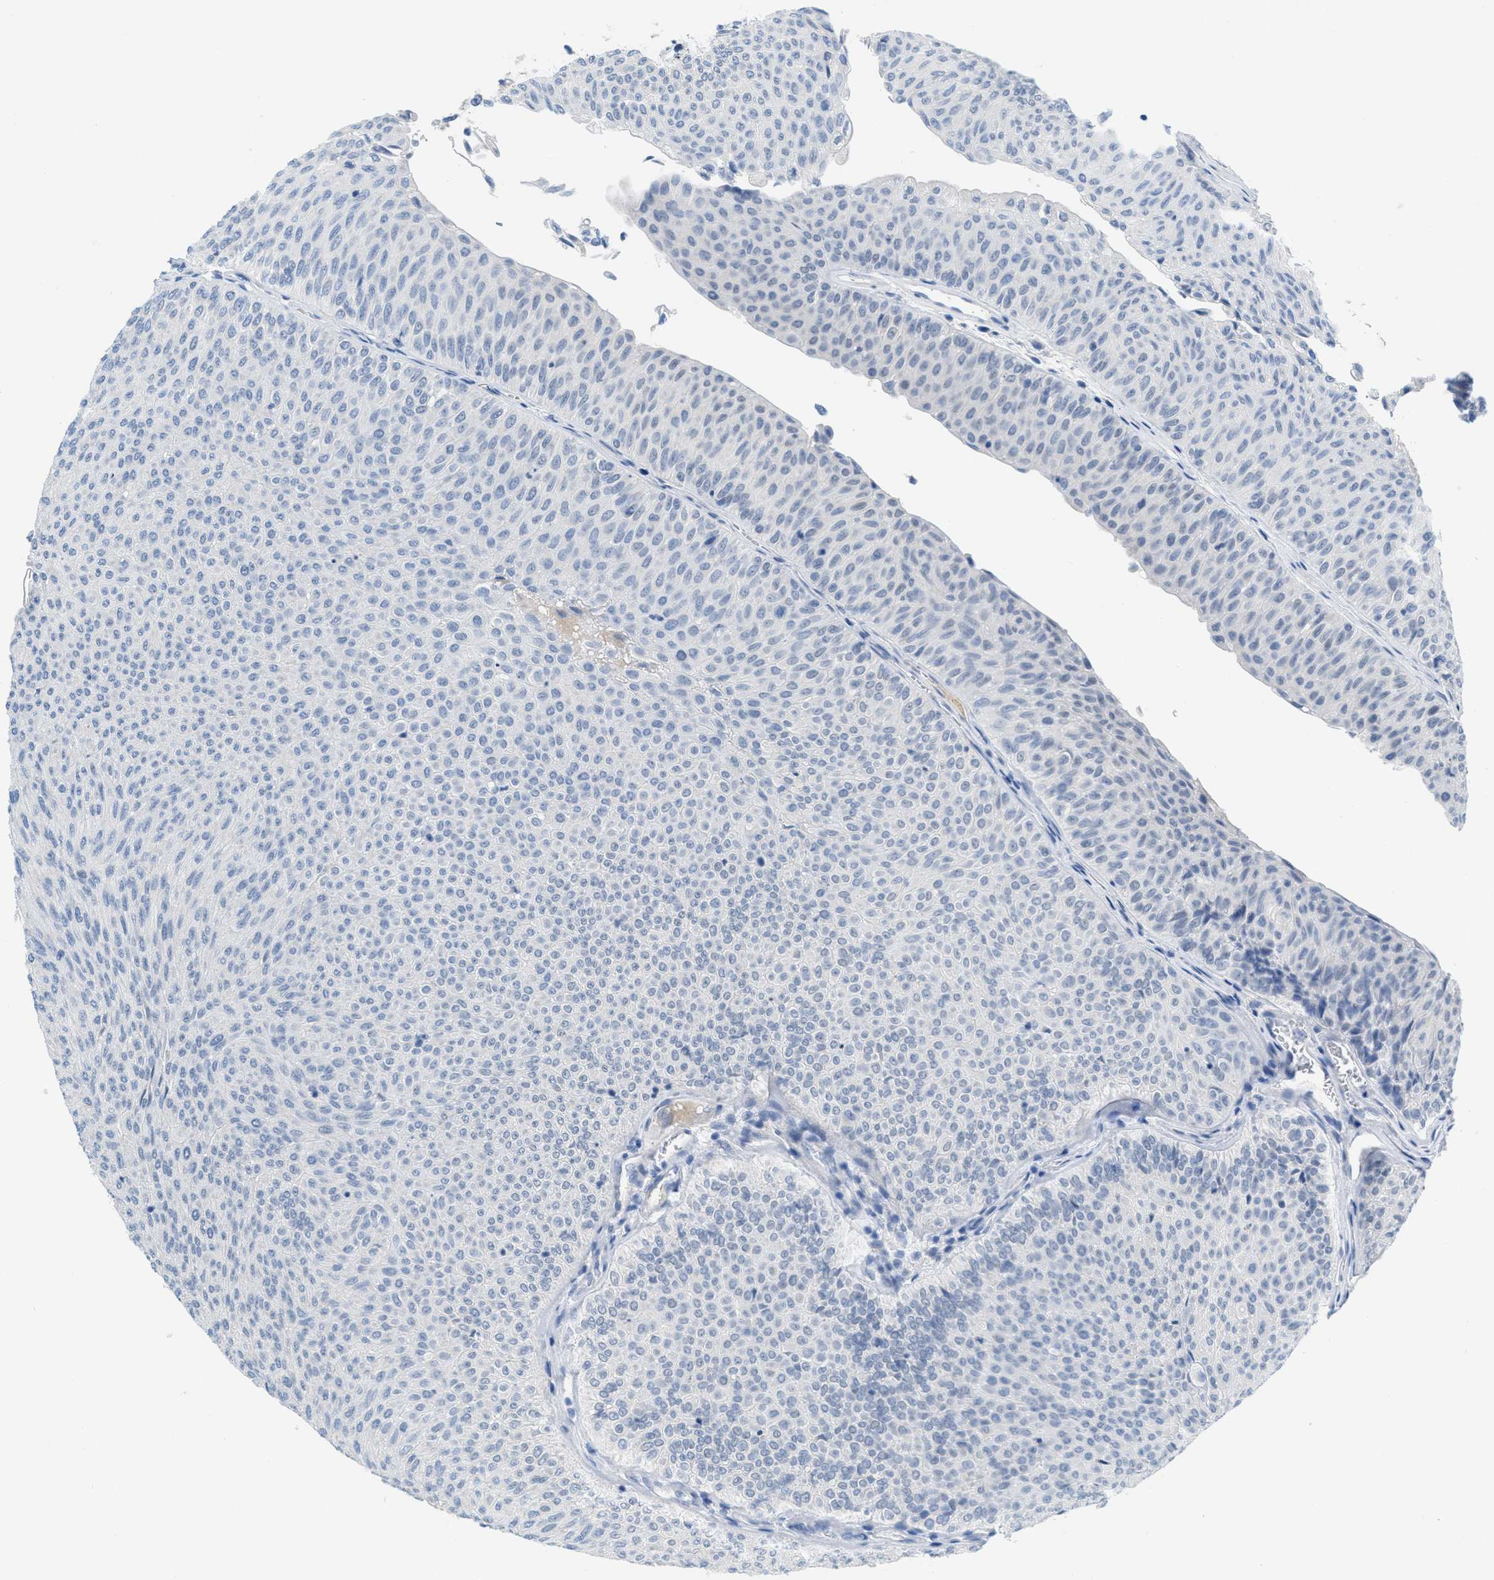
{"staining": {"intensity": "negative", "quantity": "none", "location": "none"}, "tissue": "urothelial cancer", "cell_type": "Tumor cells", "image_type": "cancer", "snomed": [{"axis": "morphology", "description": "Urothelial carcinoma, Low grade"}, {"axis": "topography", "description": "Urinary bladder"}], "caption": "The IHC photomicrograph has no significant positivity in tumor cells of urothelial cancer tissue. (DAB (3,3'-diaminobenzidine) immunohistochemistry (IHC) visualized using brightfield microscopy, high magnification).", "gene": "HSF2", "patient": {"sex": "male", "age": 78}}